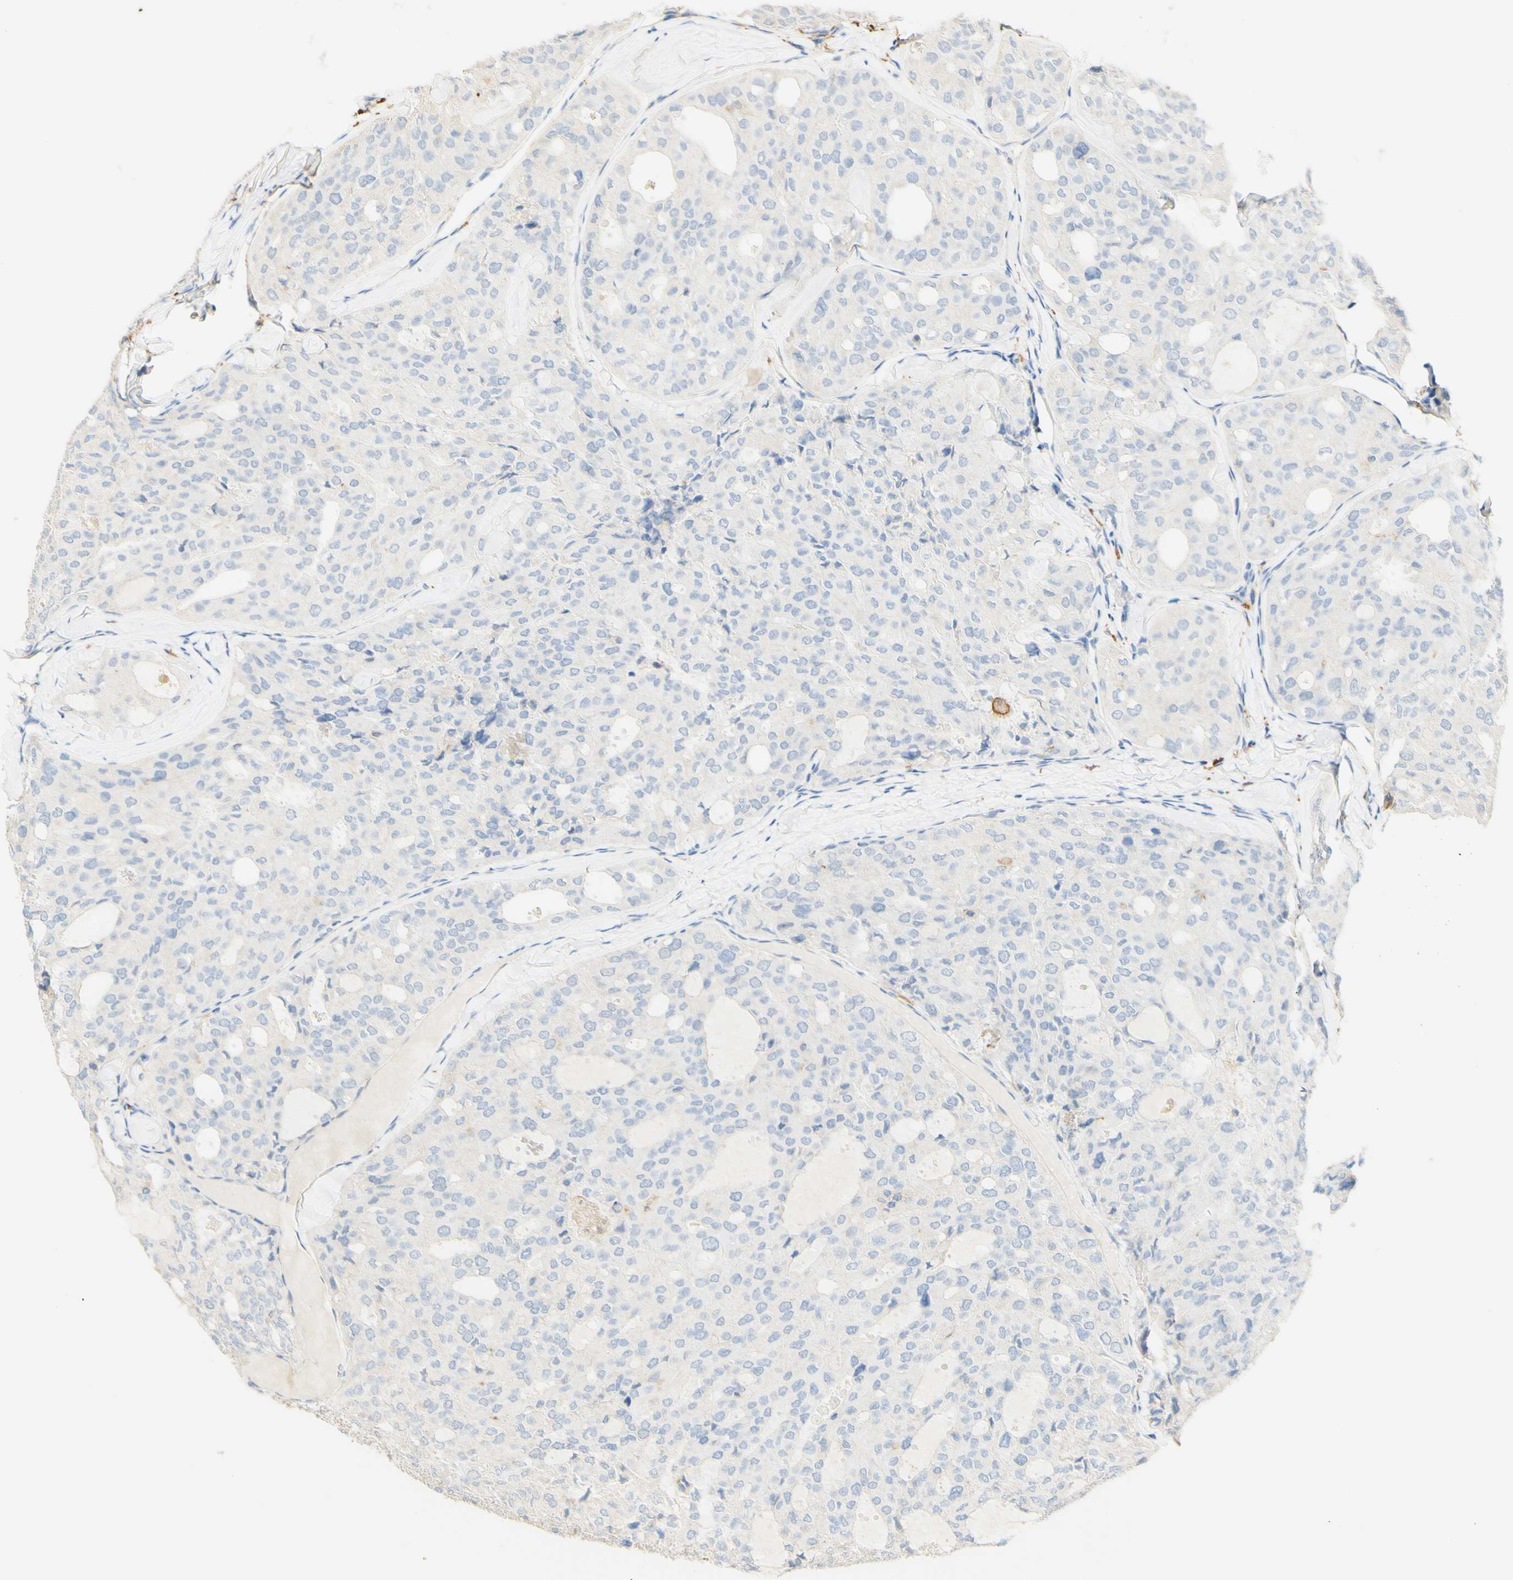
{"staining": {"intensity": "negative", "quantity": "none", "location": "none"}, "tissue": "thyroid cancer", "cell_type": "Tumor cells", "image_type": "cancer", "snomed": [{"axis": "morphology", "description": "Follicular adenoma carcinoma, NOS"}, {"axis": "topography", "description": "Thyroid gland"}], "caption": "Thyroid follicular adenoma carcinoma was stained to show a protein in brown. There is no significant positivity in tumor cells.", "gene": "FCGRT", "patient": {"sex": "male", "age": 75}}